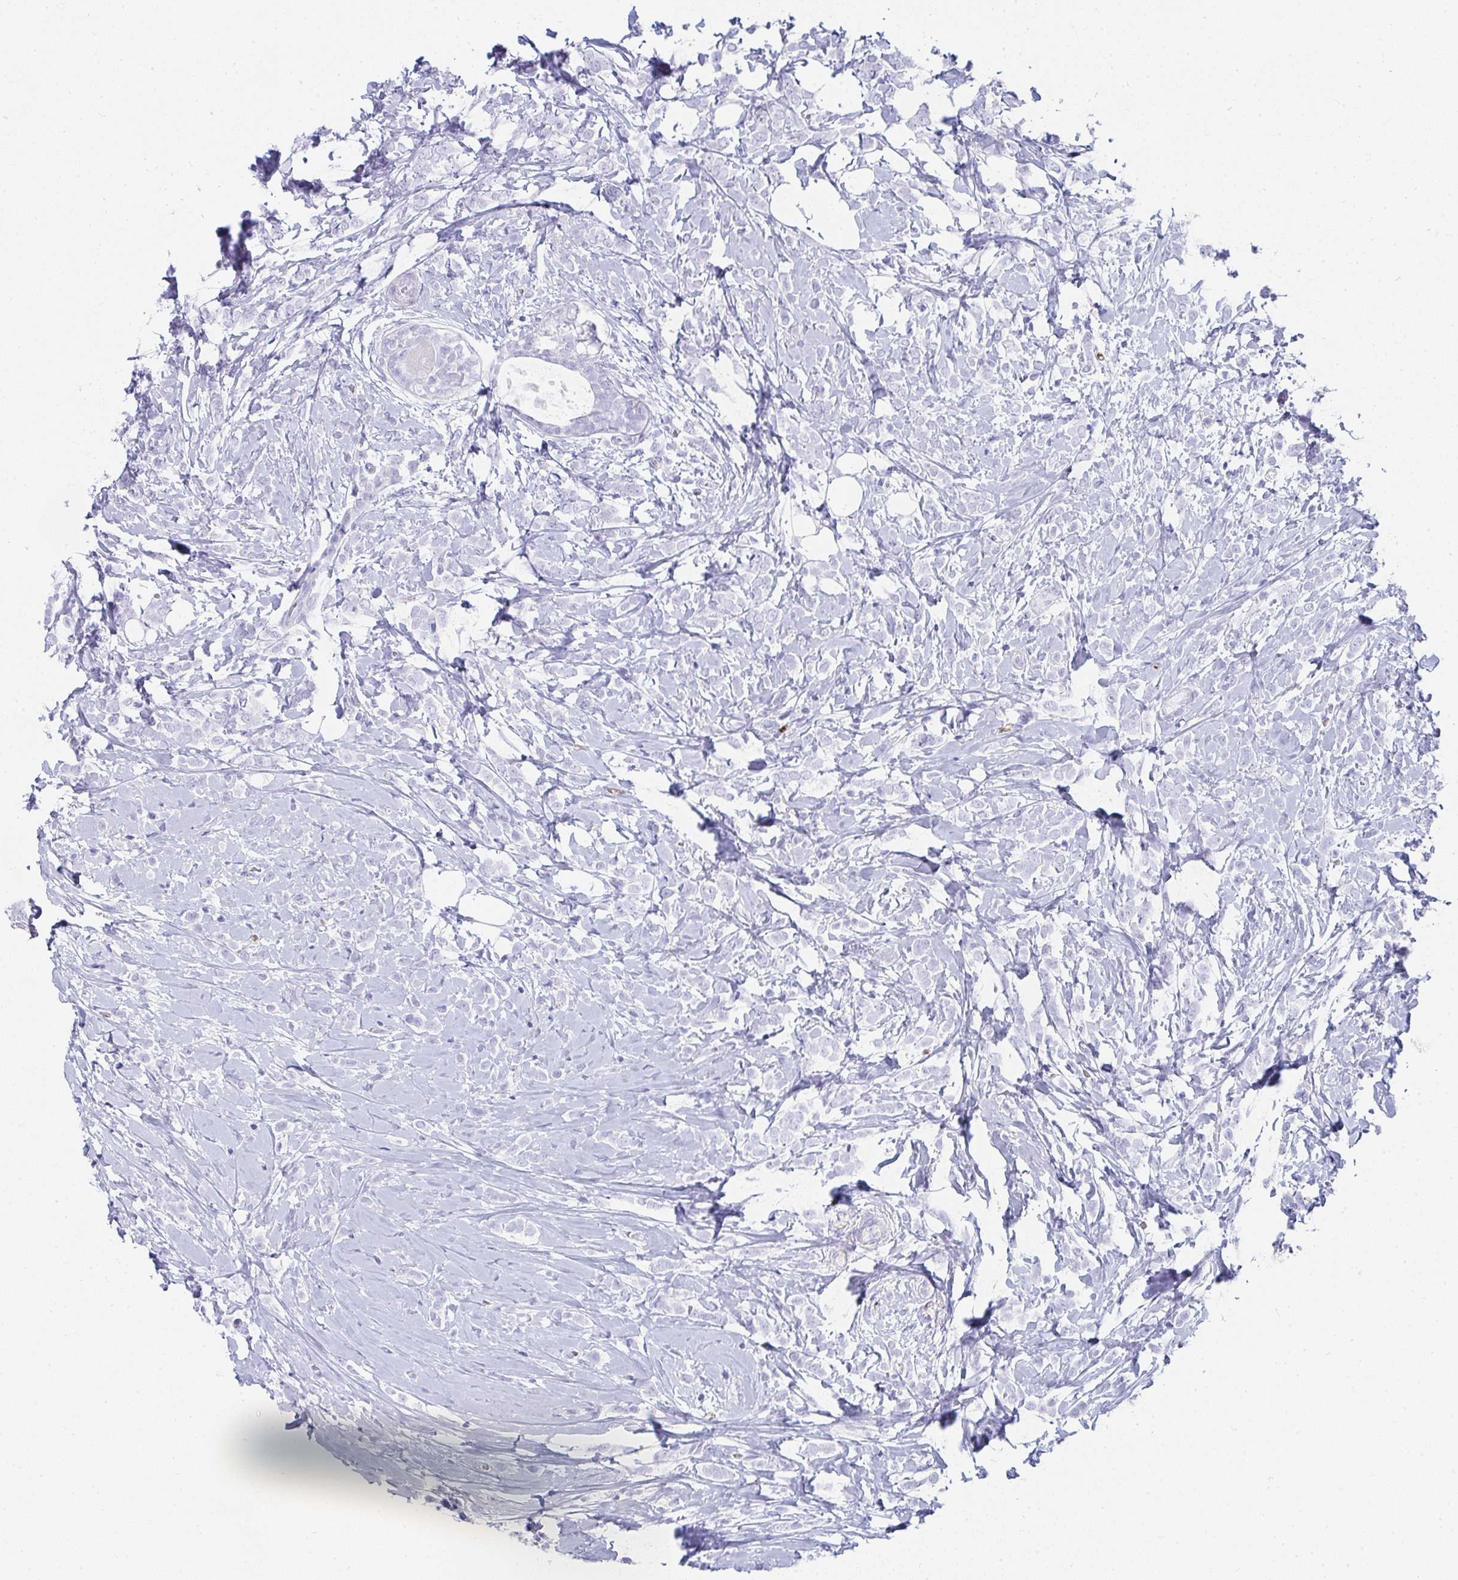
{"staining": {"intensity": "negative", "quantity": "none", "location": "none"}, "tissue": "breast cancer", "cell_type": "Tumor cells", "image_type": "cancer", "snomed": [{"axis": "morphology", "description": "Lobular carcinoma"}, {"axis": "topography", "description": "Breast"}], "caption": "Immunohistochemical staining of lobular carcinoma (breast) shows no significant staining in tumor cells.", "gene": "PRND", "patient": {"sex": "female", "age": 49}}